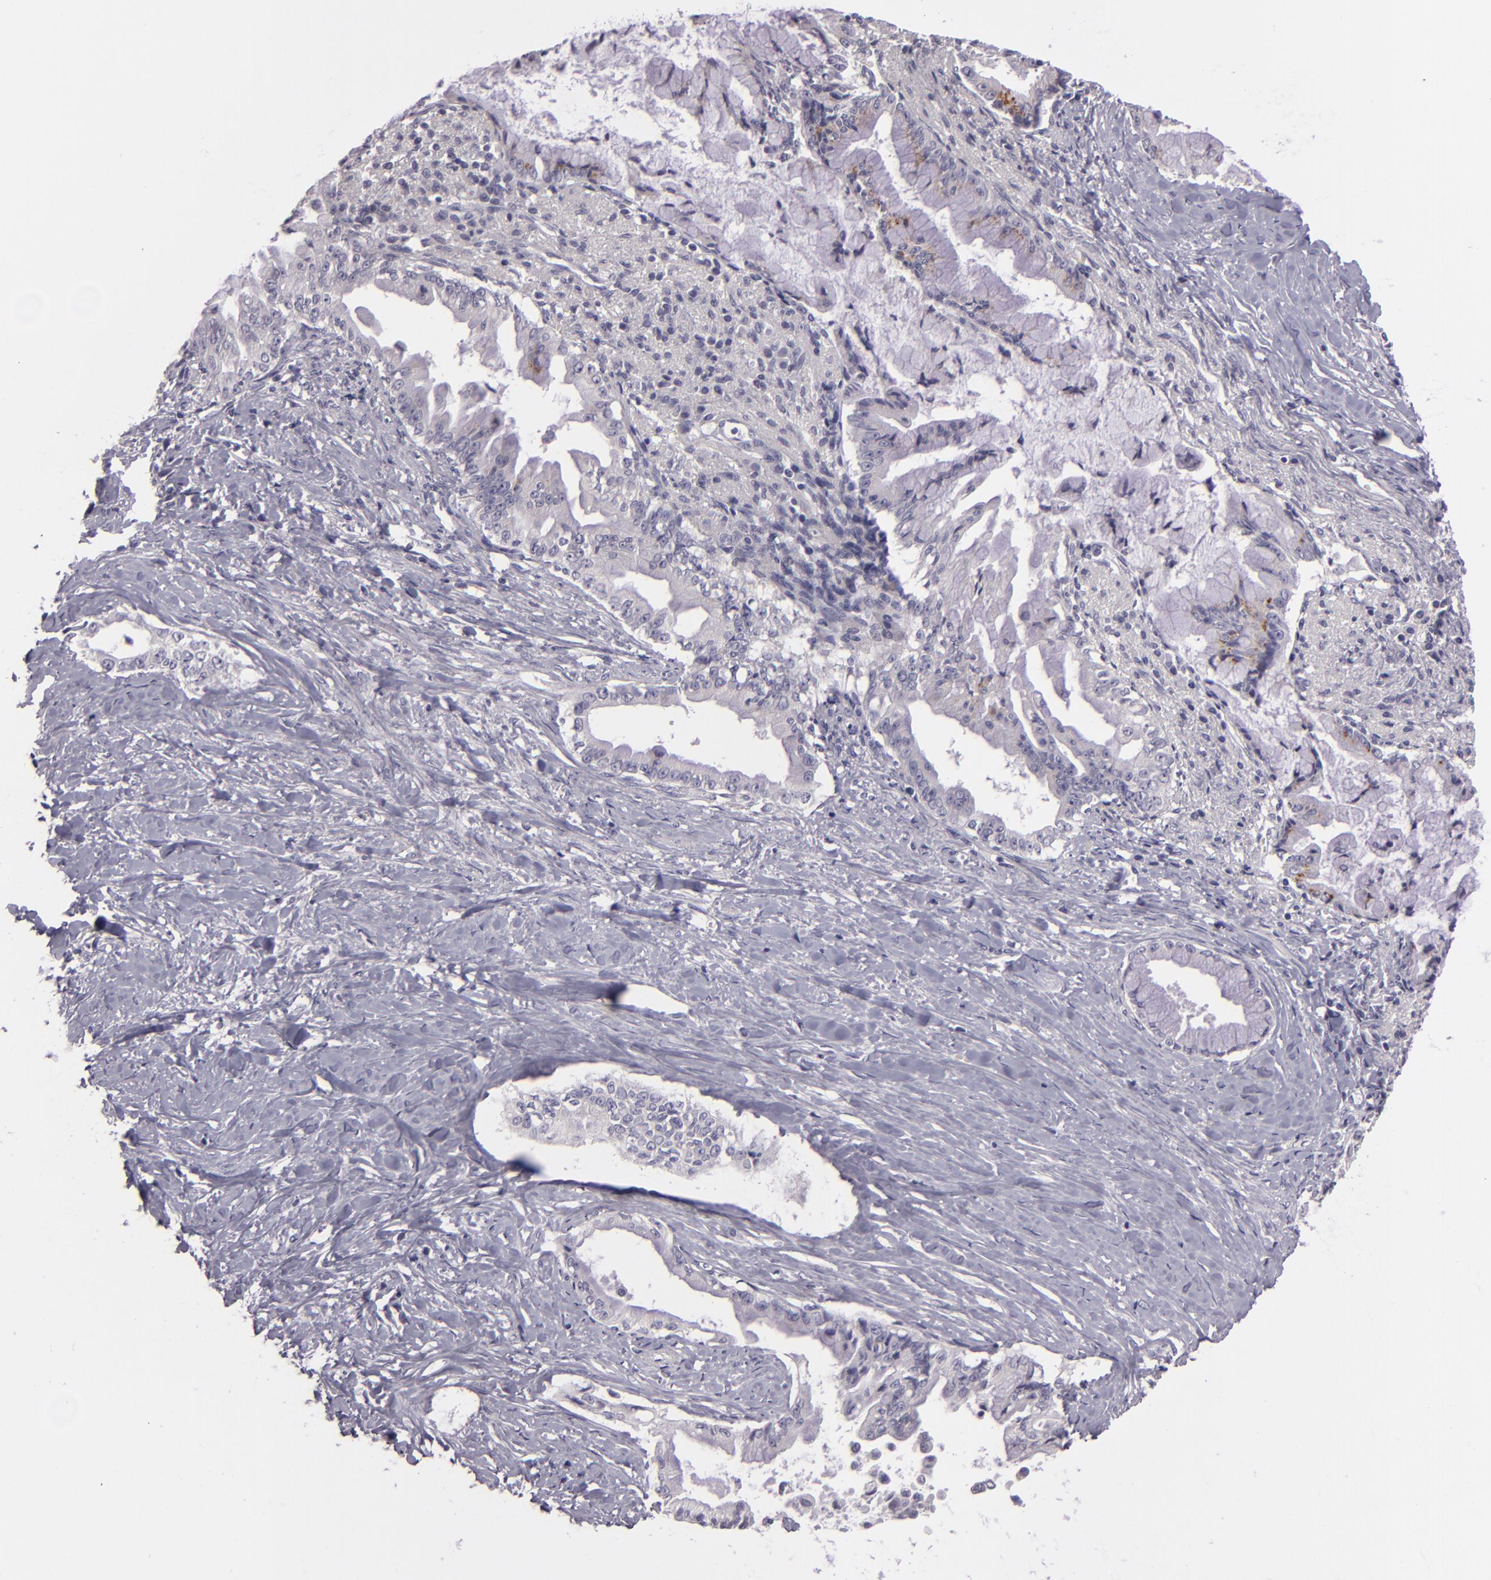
{"staining": {"intensity": "moderate", "quantity": "<25%", "location": "cytoplasmic/membranous"}, "tissue": "pancreatic cancer", "cell_type": "Tumor cells", "image_type": "cancer", "snomed": [{"axis": "morphology", "description": "Adenocarcinoma, NOS"}, {"axis": "topography", "description": "Pancreas"}], "caption": "The micrograph reveals a brown stain indicating the presence of a protein in the cytoplasmic/membranous of tumor cells in pancreatic cancer. The staining is performed using DAB (3,3'-diaminobenzidine) brown chromogen to label protein expression. The nuclei are counter-stained blue using hematoxylin.", "gene": "EGFL6", "patient": {"sex": "male", "age": 59}}